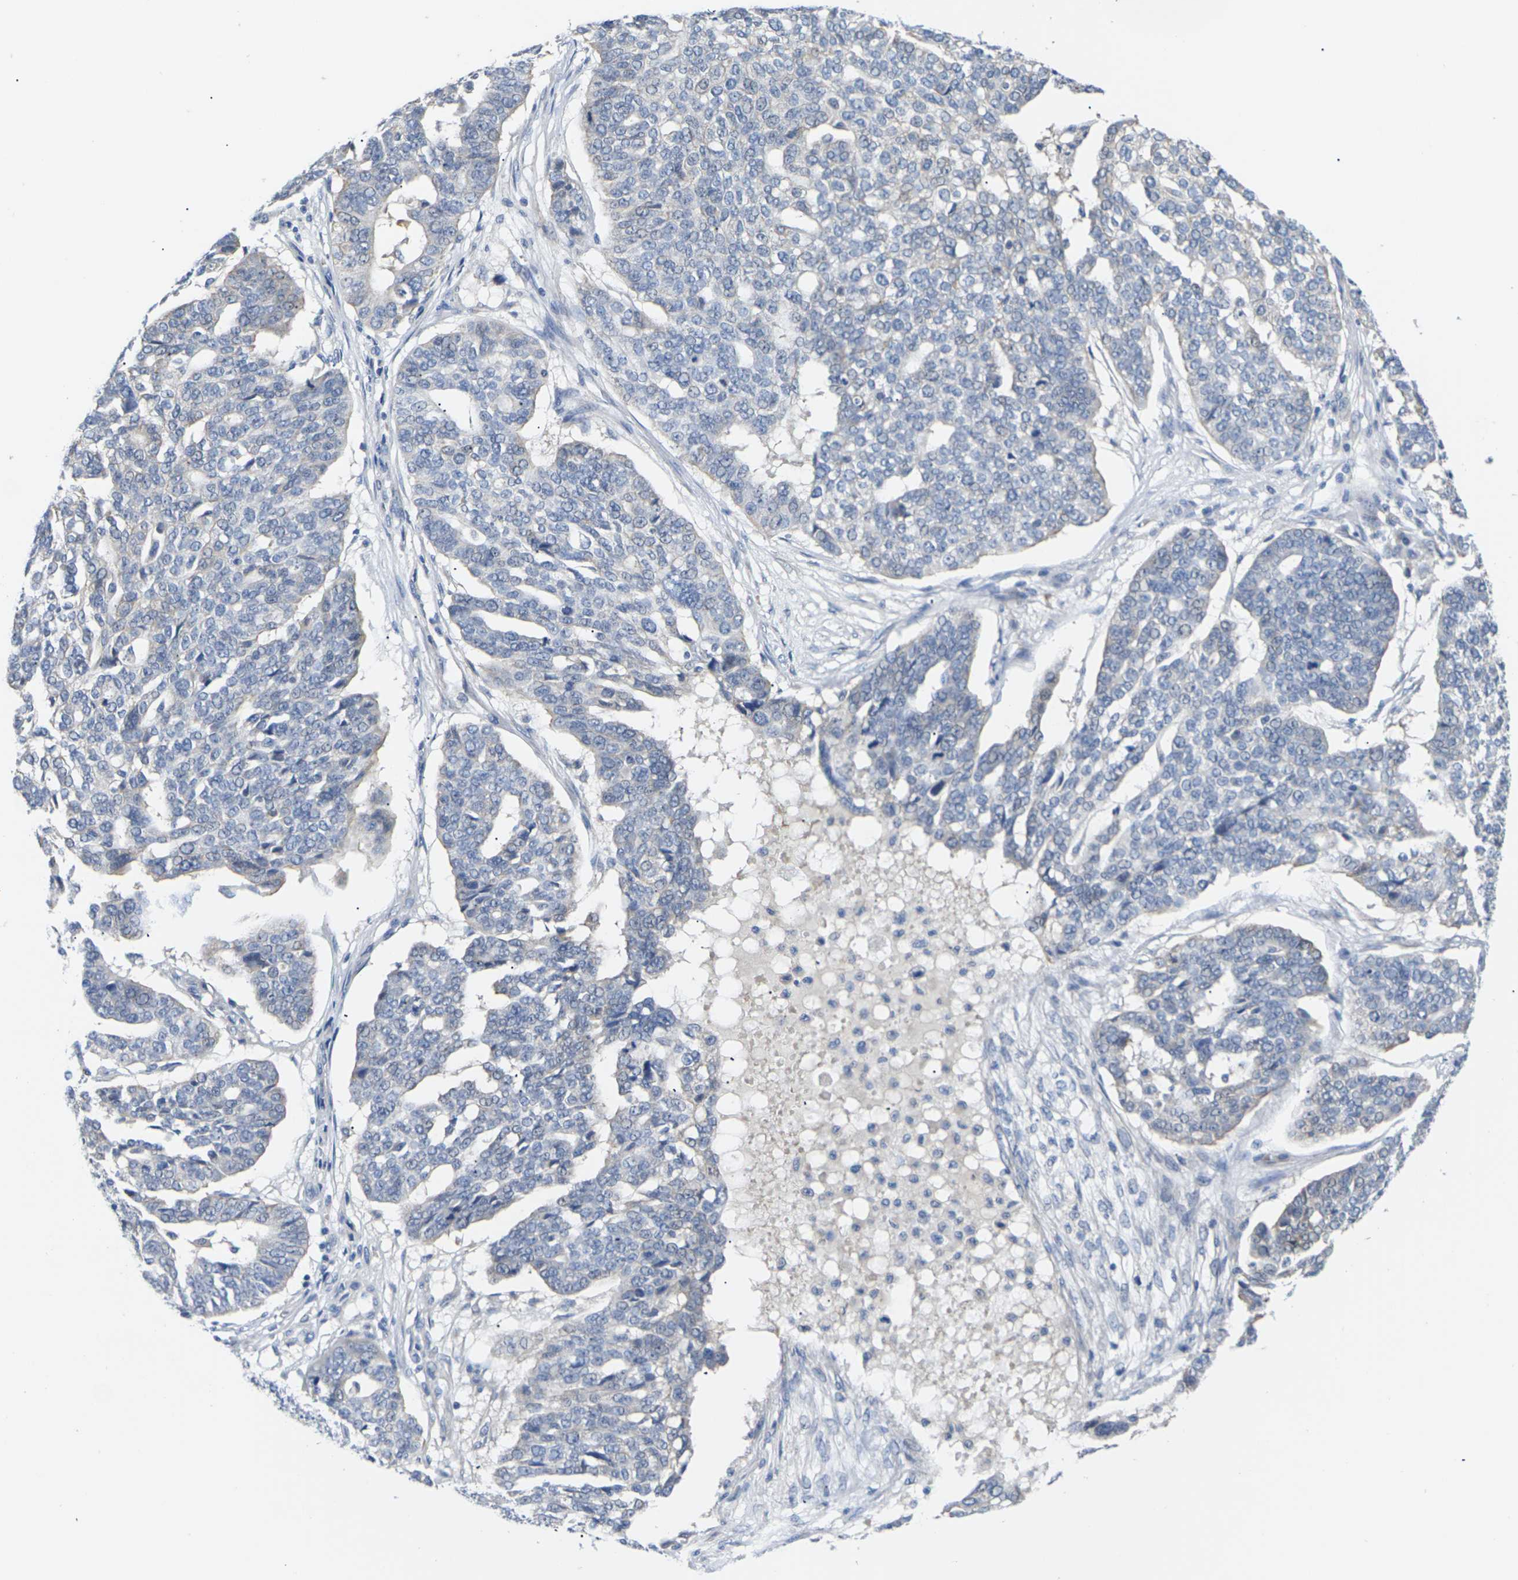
{"staining": {"intensity": "negative", "quantity": "none", "location": "none"}, "tissue": "ovarian cancer", "cell_type": "Tumor cells", "image_type": "cancer", "snomed": [{"axis": "morphology", "description": "Cystadenocarcinoma, serous, NOS"}, {"axis": "topography", "description": "Ovary"}], "caption": "This image is of ovarian cancer stained with immunohistochemistry to label a protein in brown with the nuclei are counter-stained blue. There is no positivity in tumor cells.", "gene": "TMCO4", "patient": {"sex": "female", "age": 59}}